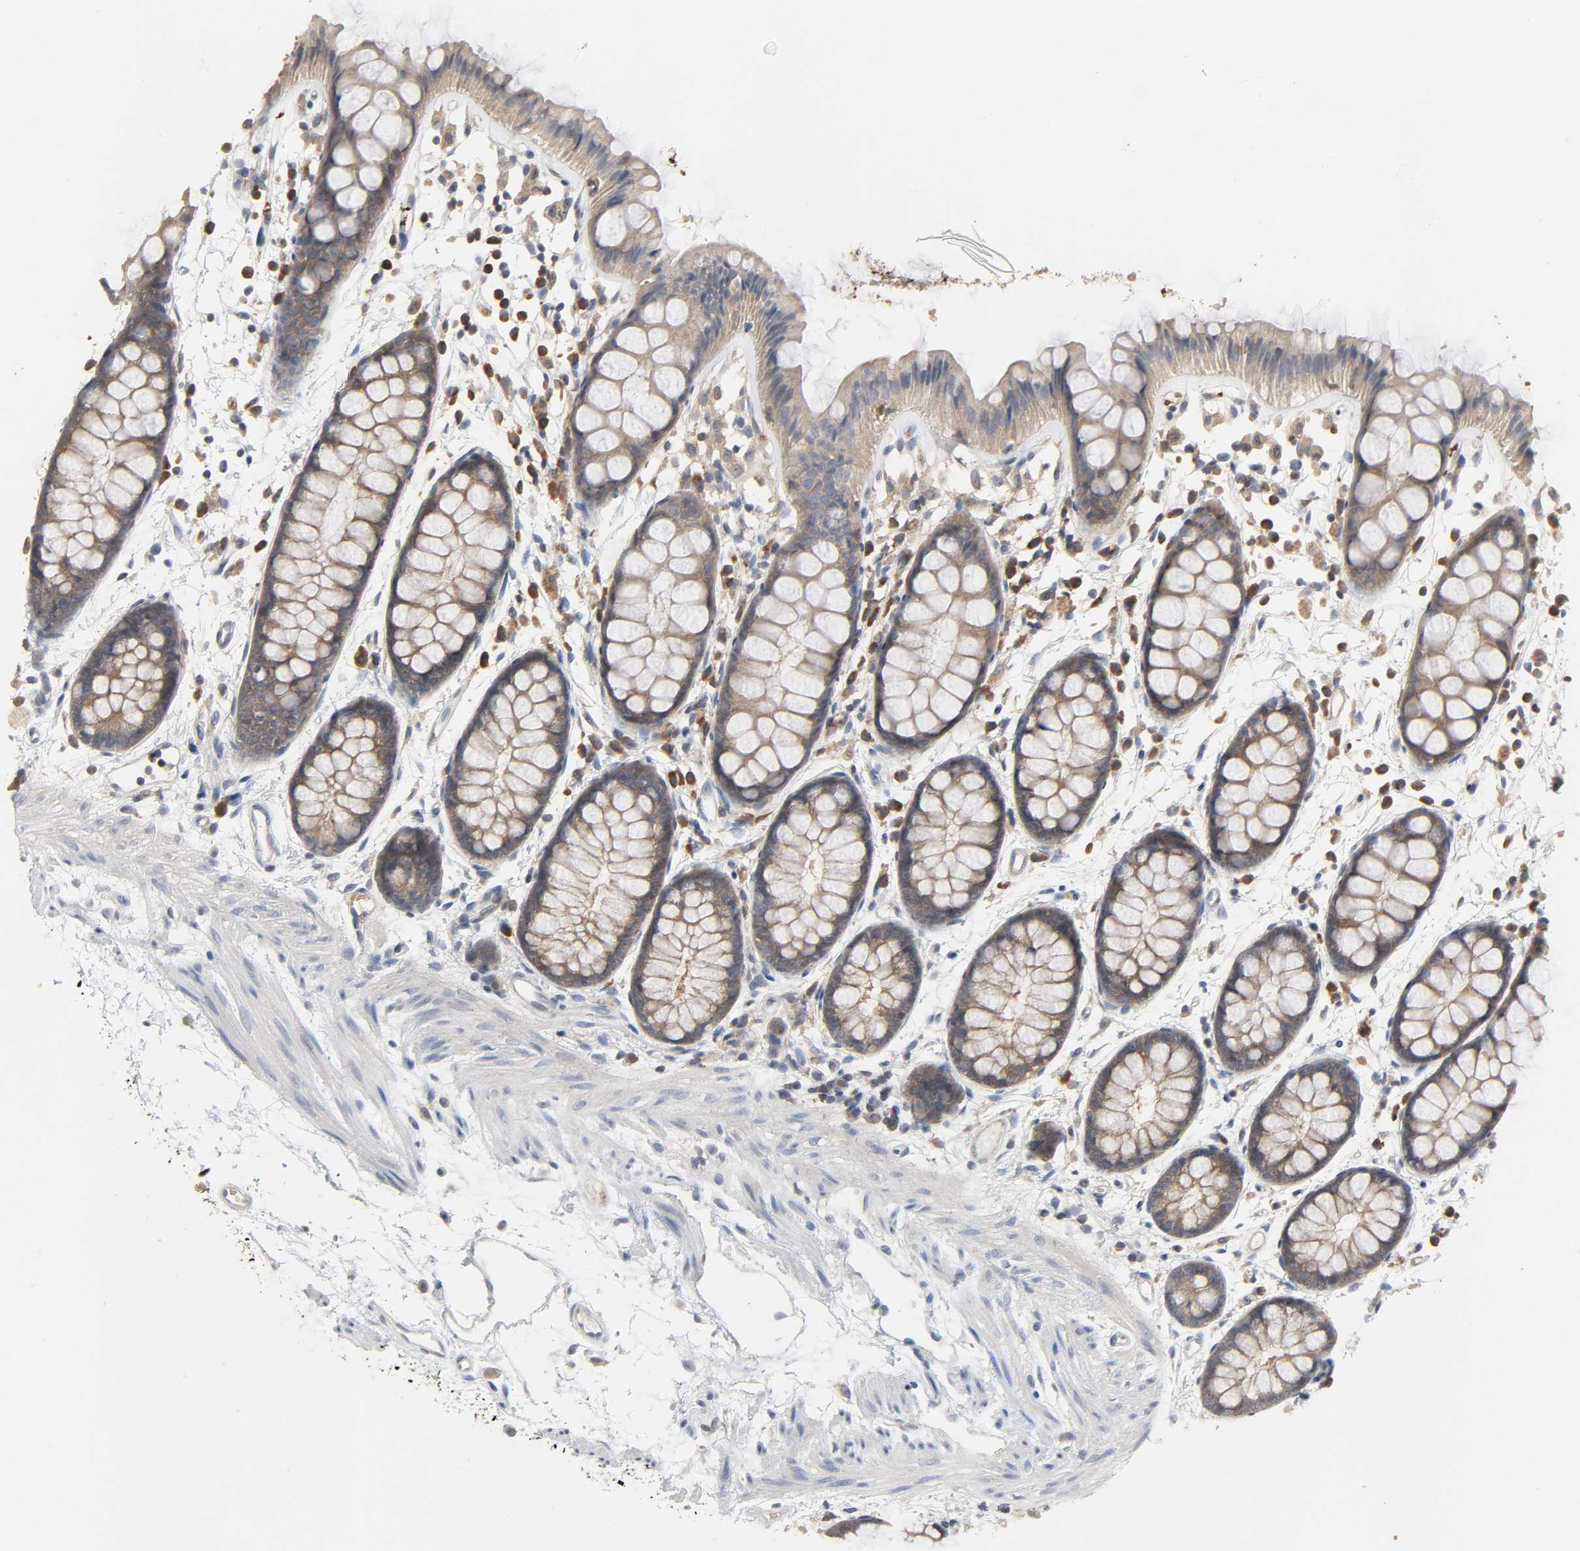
{"staining": {"intensity": "strong", "quantity": ">75%", "location": "cytoplasmic/membranous"}, "tissue": "rectum", "cell_type": "Glandular cells", "image_type": "normal", "snomed": [{"axis": "morphology", "description": "Normal tissue, NOS"}, {"axis": "topography", "description": "Rectum"}], "caption": "Protein staining of unremarkable rectum displays strong cytoplasmic/membranous expression in approximately >75% of glandular cells.", "gene": "PLEKHA2", "patient": {"sex": "female", "age": 66}}